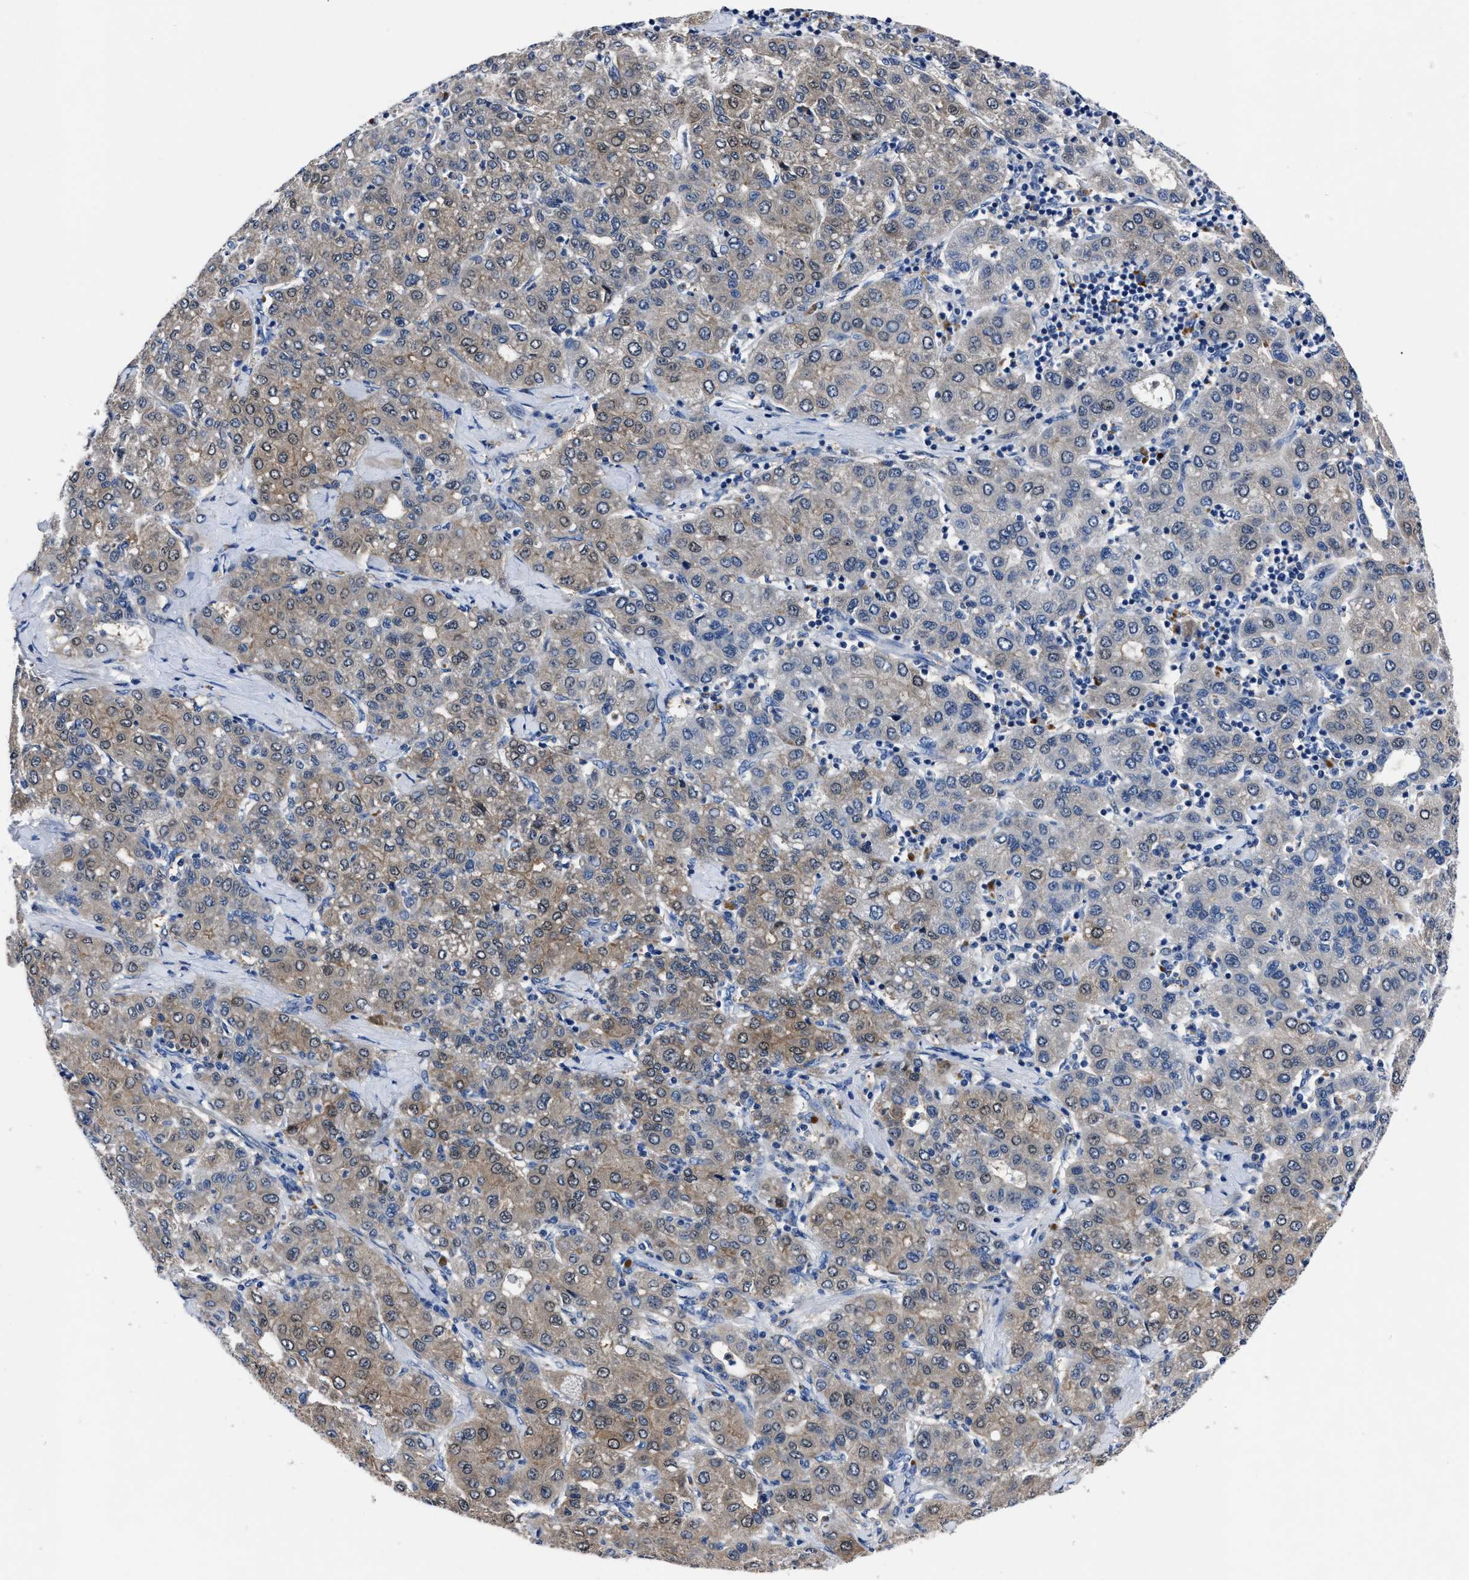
{"staining": {"intensity": "weak", "quantity": "25%-75%", "location": "cytoplasmic/membranous,nuclear"}, "tissue": "liver cancer", "cell_type": "Tumor cells", "image_type": "cancer", "snomed": [{"axis": "morphology", "description": "Carcinoma, Hepatocellular, NOS"}, {"axis": "topography", "description": "Liver"}], "caption": "Immunohistochemistry (IHC) staining of liver cancer (hepatocellular carcinoma), which displays low levels of weak cytoplasmic/membranous and nuclear expression in approximately 25%-75% of tumor cells indicating weak cytoplasmic/membranous and nuclear protein positivity. The staining was performed using DAB (brown) for protein detection and nuclei were counterstained in hematoxylin (blue).", "gene": "OR10G3", "patient": {"sex": "male", "age": 65}}